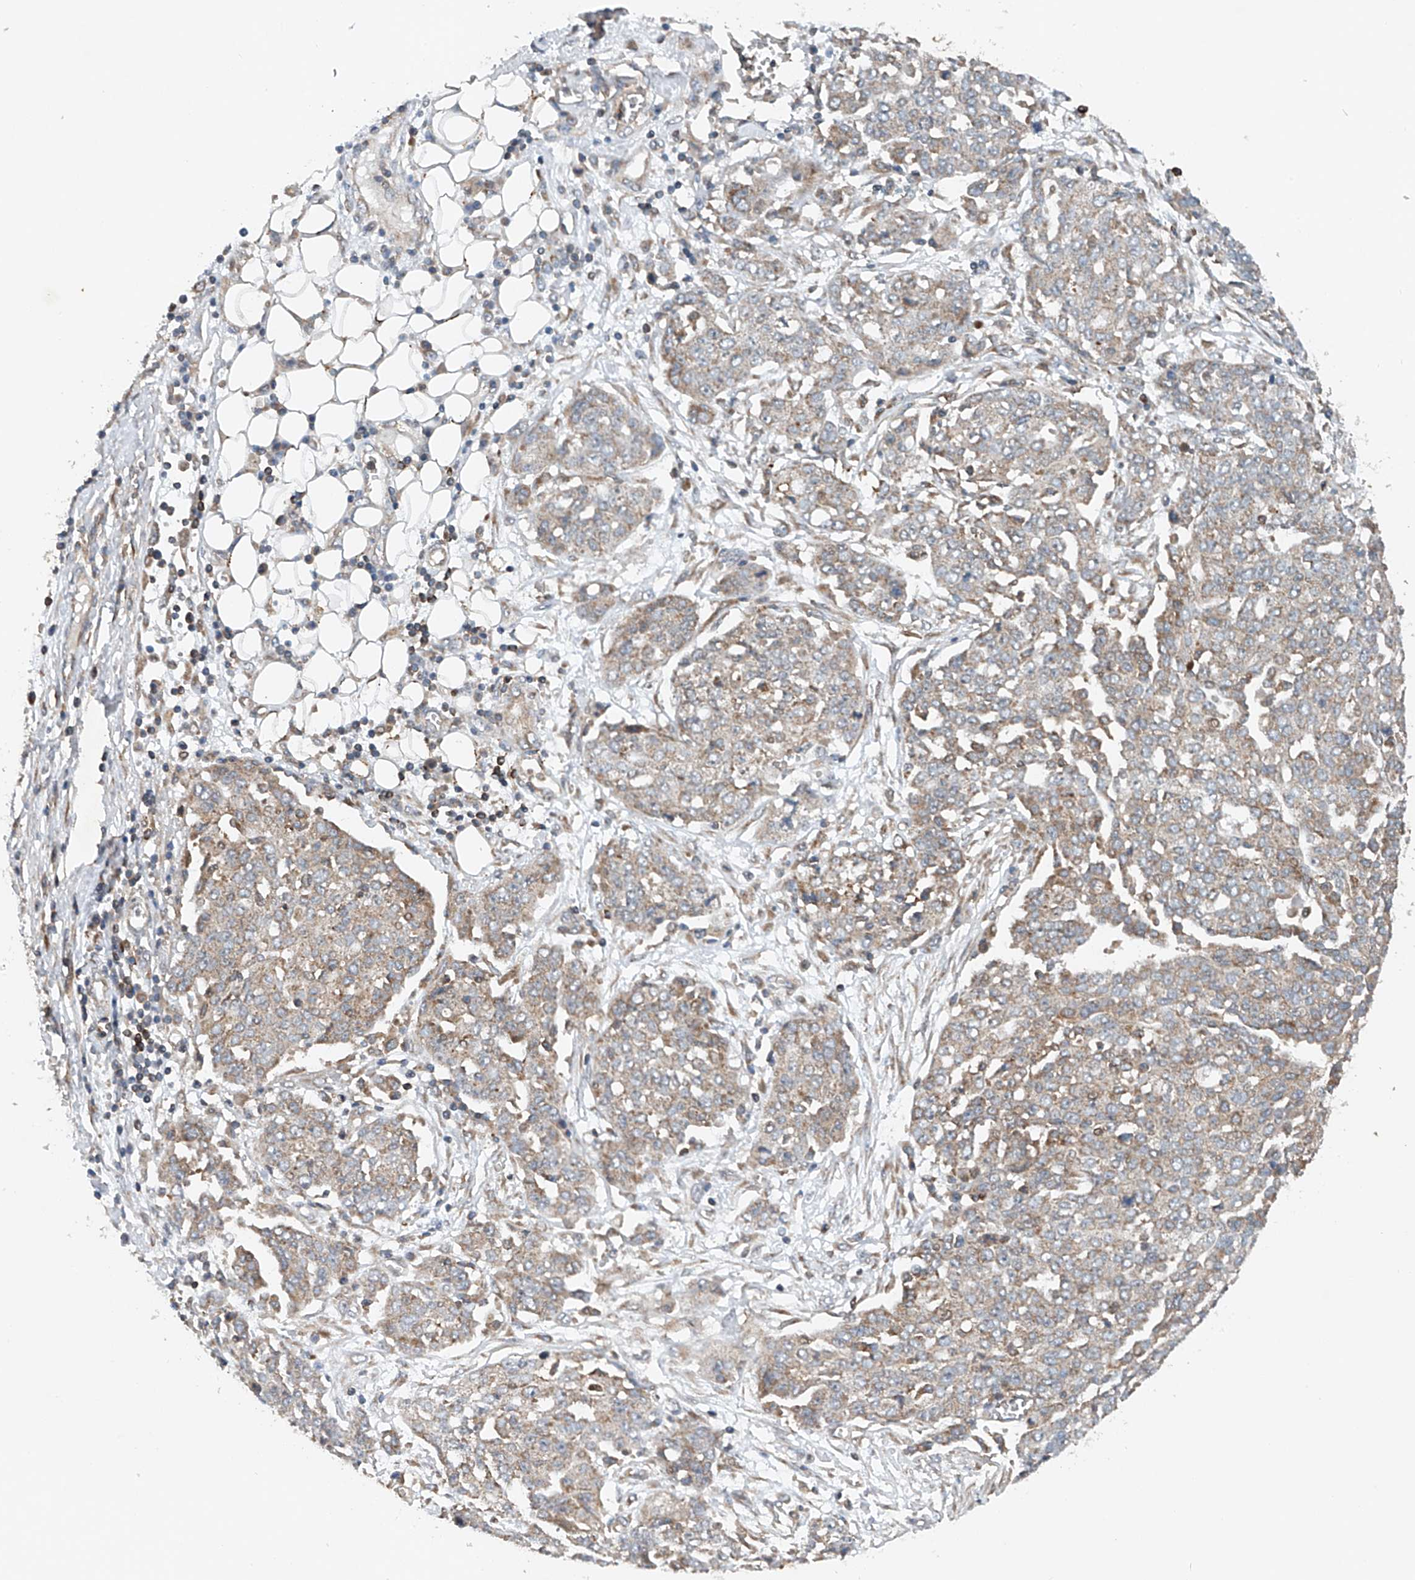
{"staining": {"intensity": "weak", "quantity": "25%-75%", "location": "cytoplasmic/membranous"}, "tissue": "ovarian cancer", "cell_type": "Tumor cells", "image_type": "cancer", "snomed": [{"axis": "morphology", "description": "Cystadenocarcinoma, serous, NOS"}, {"axis": "topography", "description": "Soft tissue"}, {"axis": "topography", "description": "Ovary"}], "caption": "This micrograph reveals IHC staining of ovarian serous cystadenocarcinoma, with low weak cytoplasmic/membranous staining in about 25%-75% of tumor cells.", "gene": "CEP85L", "patient": {"sex": "female", "age": 57}}